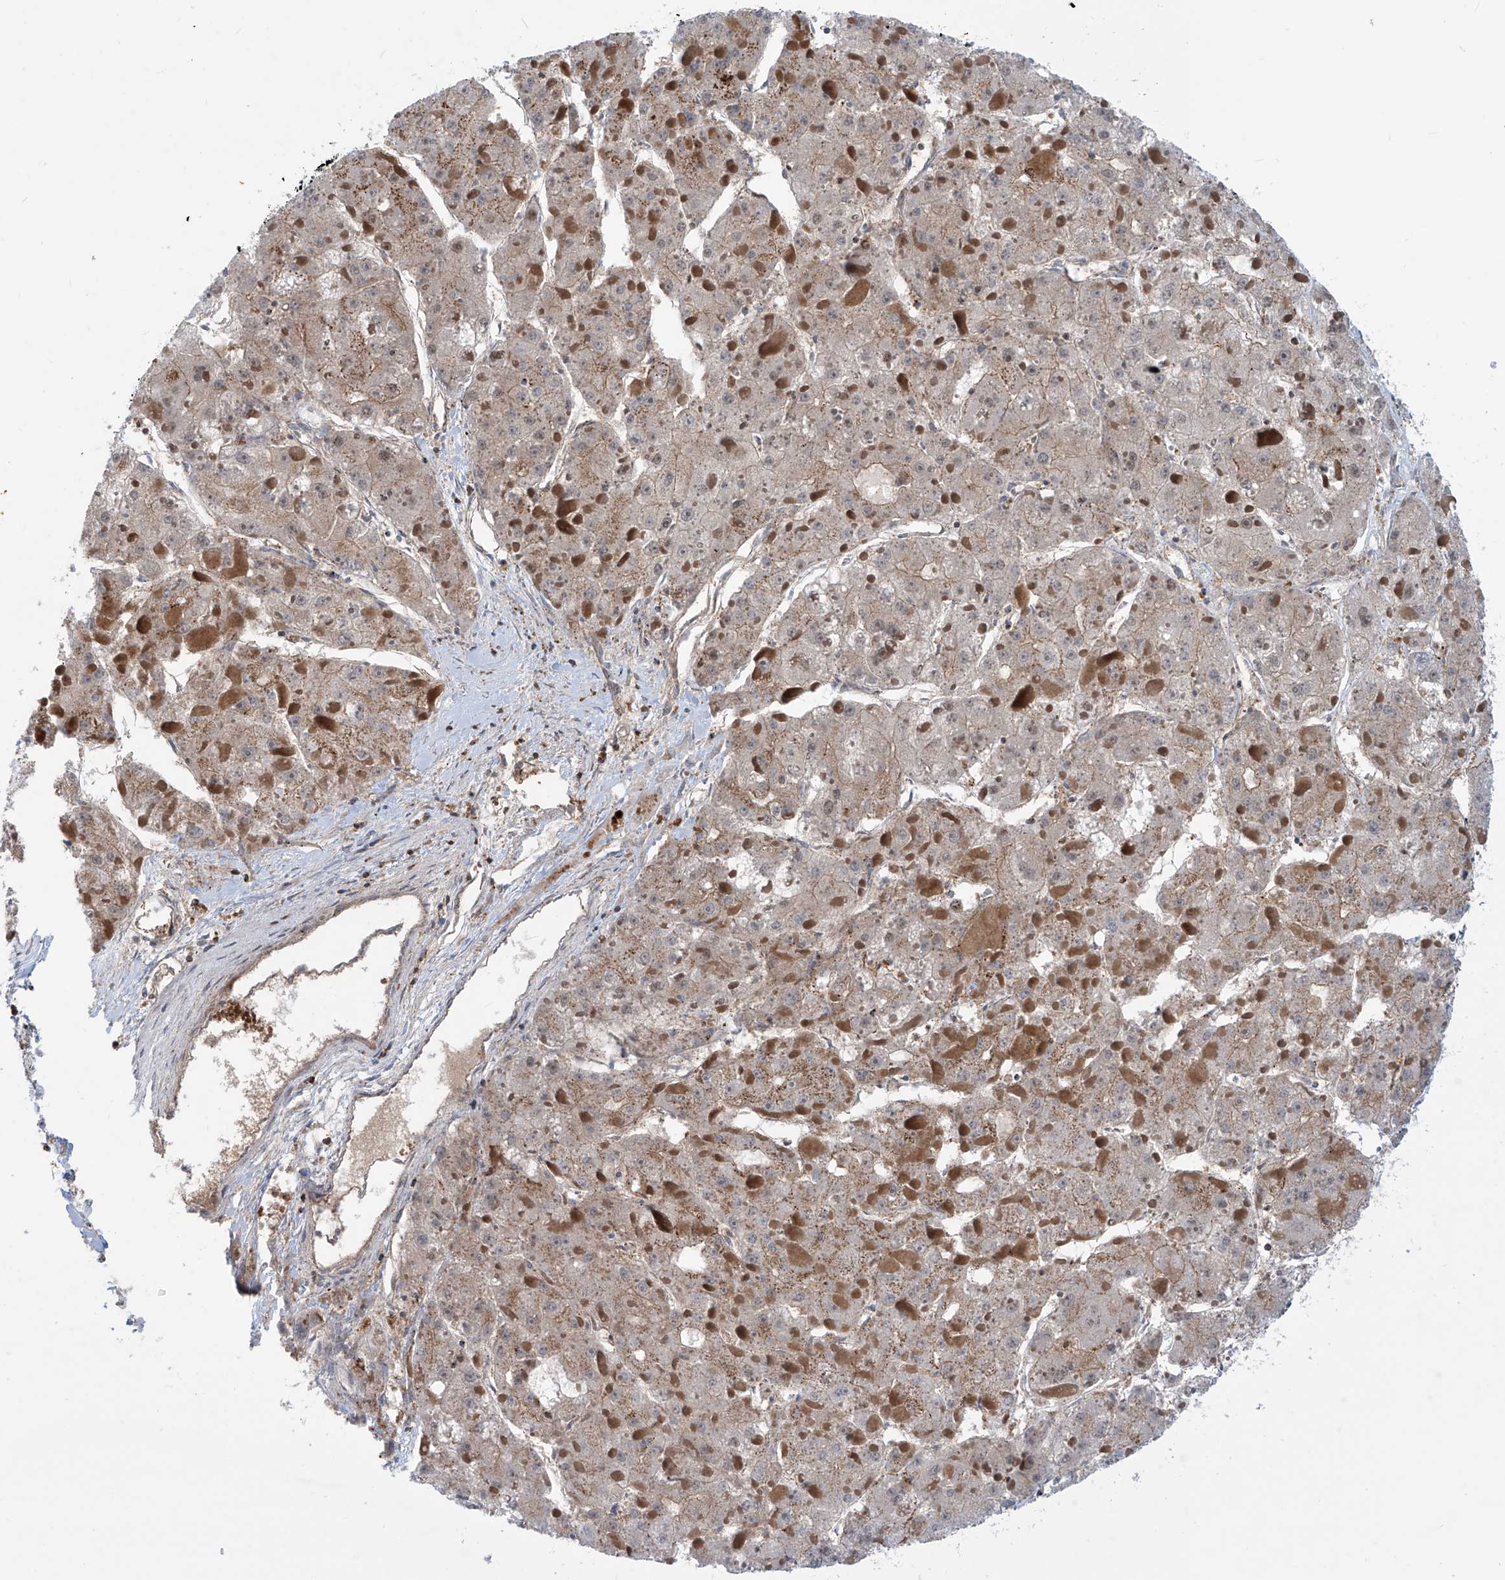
{"staining": {"intensity": "moderate", "quantity": "<25%", "location": "cytoplasmic/membranous,nuclear"}, "tissue": "liver cancer", "cell_type": "Tumor cells", "image_type": "cancer", "snomed": [{"axis": "morphology", "description": "Carcinoma, Hepatocellular, NOS"}, {"axis": "topography", "description": "Liver"}], "caption": "Human liver cancer stained with a brown dye reveals moderate cytoplasmic/membranous and nuclear positive positivity in about <25% of tumor cells.", "gene": "LAGE3", "patient": {"sex": "female", "age": 73}}